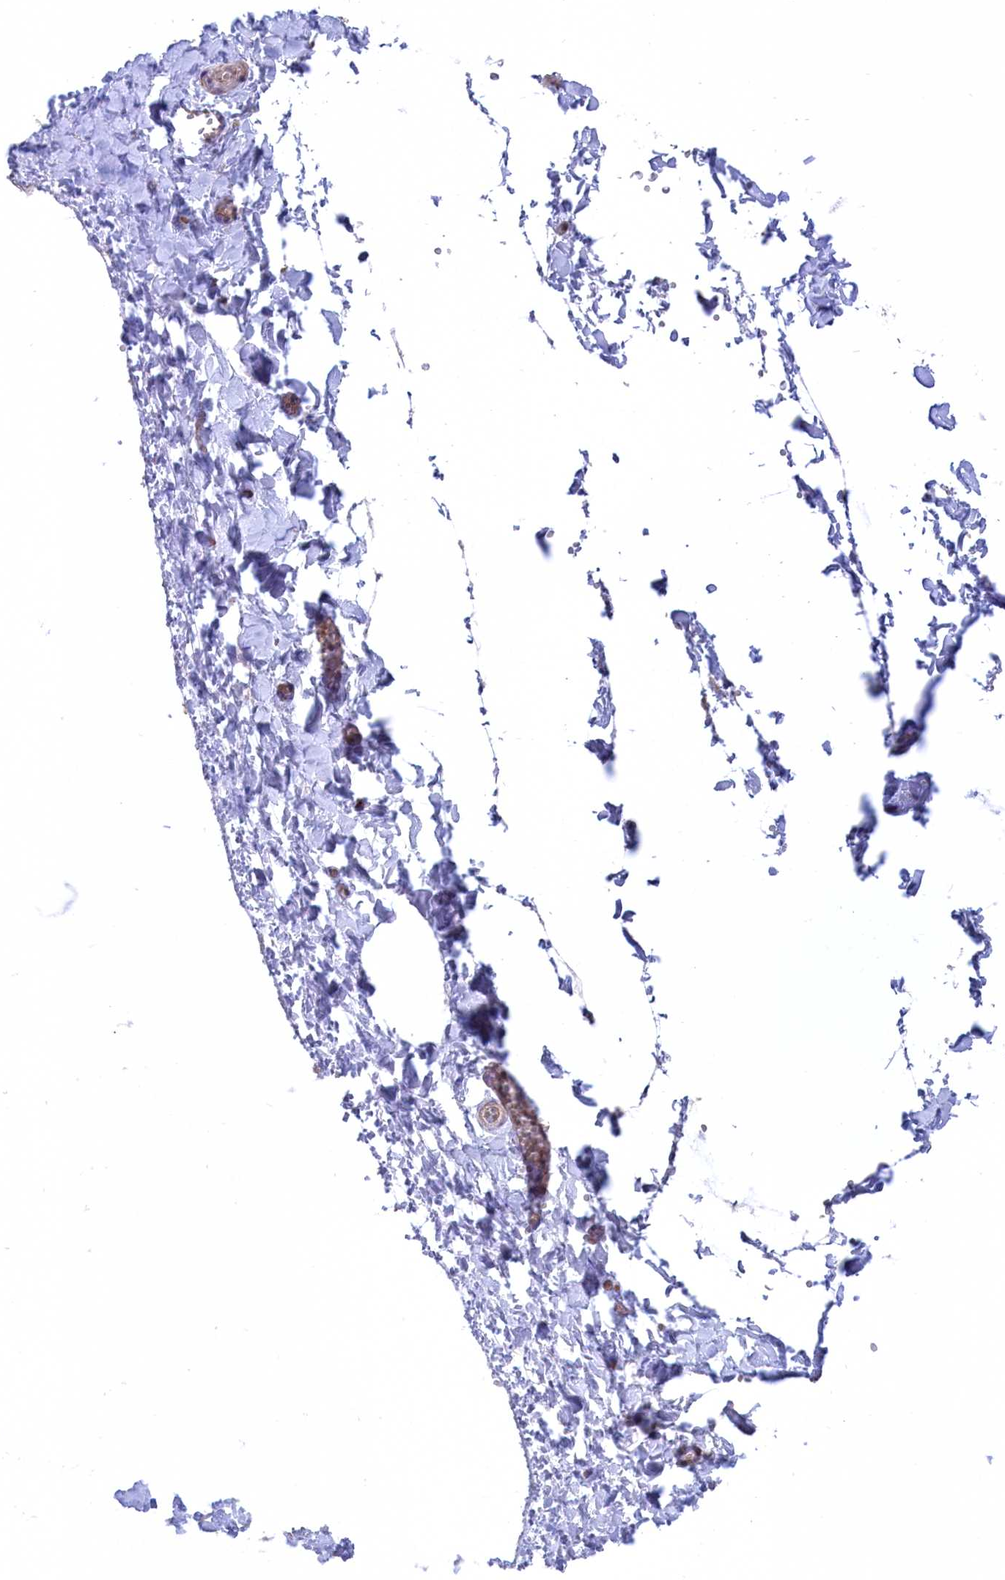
{"staining": {"intensity": "moderate", "quantity": ">75%", "location": "cytoplasmic/membranous"}, "tissue": "adipose tissue", "cell_type": "Adipocytes", "image_type": "normal", "snomed": [{"axis": "morphology", "description": "Normal tissue, NOS"}, {"axis": "topography", "description": "Gallbladder"}, {"axis": "topography", "description": "Peripheral nerve tissue"}], "caption": "Adipose tissue stained with DAB (3,3'-diaminobenzidine) immunohistochemistry exhibits medium levels of moderate cytoplasmic/membranous positivity in approximately >75% of adipocytes. (DAB (3,3'-diaminobenzidine) IHC with brightfield microscopy, high magnification).", "gene": "PLA2G4C", "patient": {"sex": "male", "age": 38}}